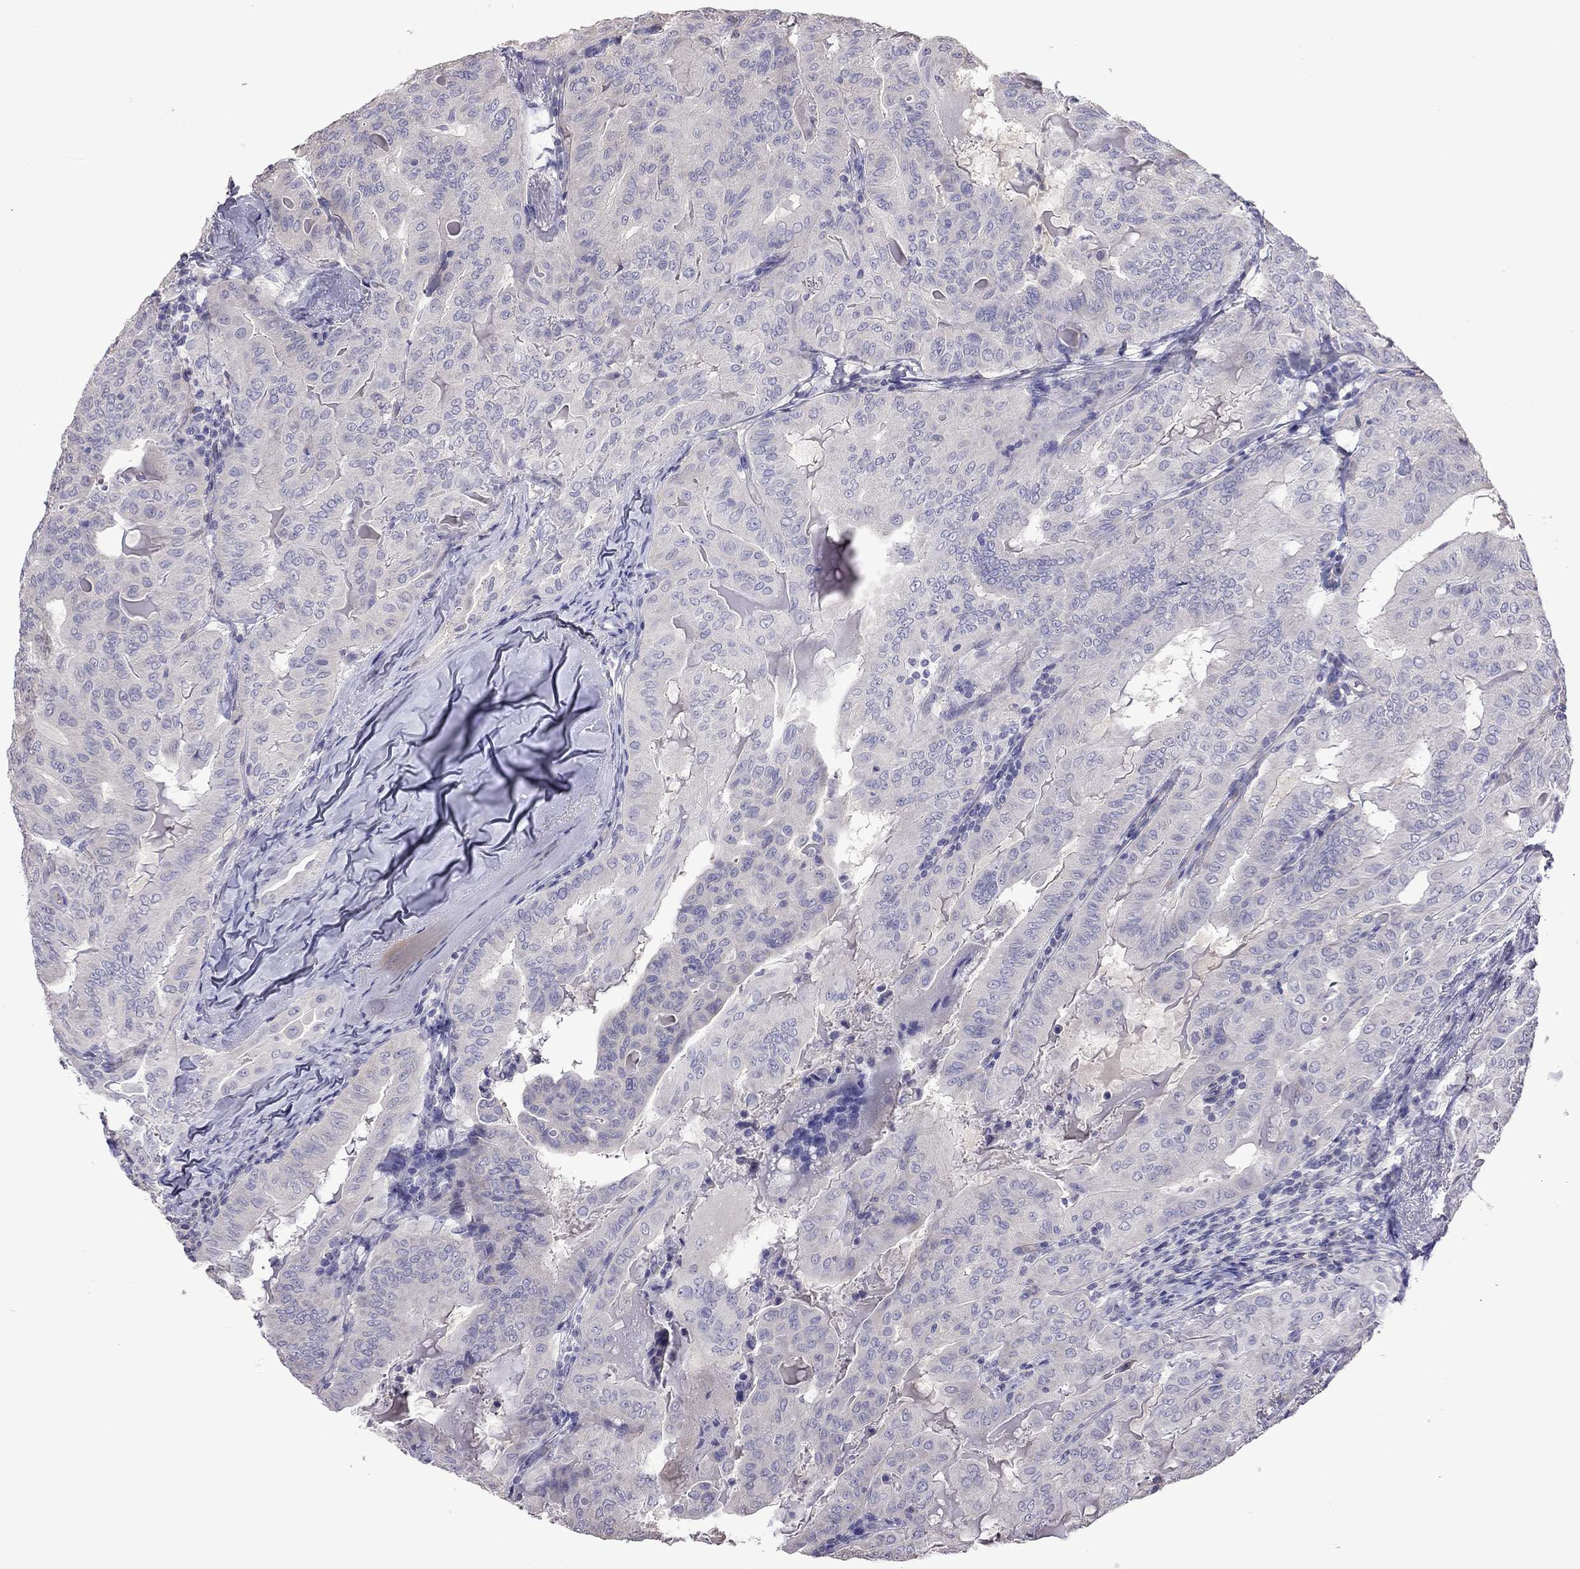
{"staining": {"intensity": "negative", "quantity": "none", "location": "none"}, "tissue": "thyroid cancer", "cell_type": "Tumor cells", "image_type": "cancer", "snomed": [{"axis": "morphology", "description": "Papillary adenocarcinoma, NOS"}, {"axis": "topography", "description": "Thyroid gland"}], "caption": "This is an IHC photomicrograph of human thyroid cancer (papillary adenocarcinoma). There is no positivity in tumor cells.", "gene": "FEZ1", "patient": {"sex": "female", "age": 68}}